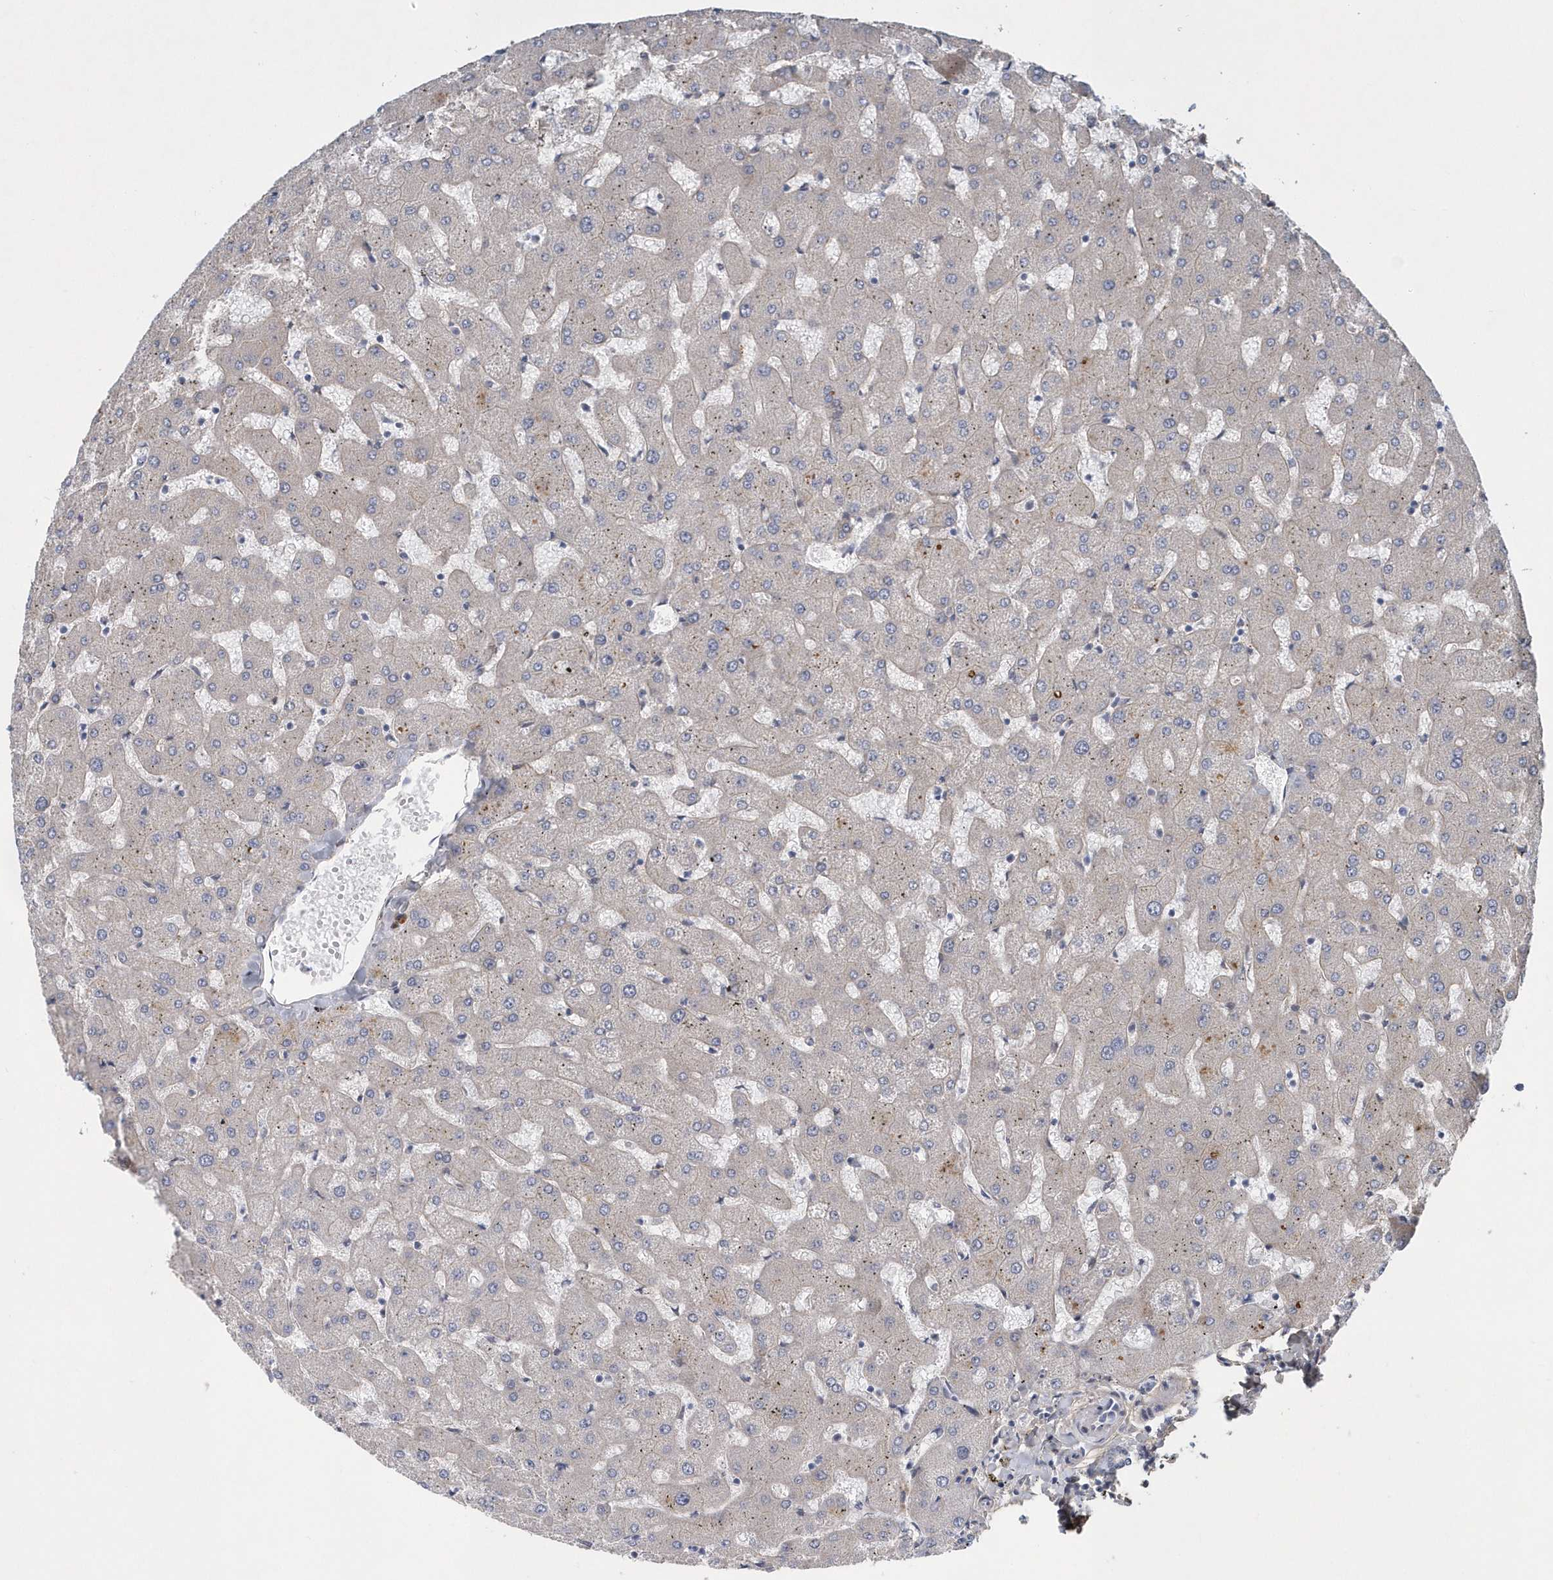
{"staining": {"intensity": "negative", "quantity": "none", "location": "none"}, "tissue": "liver", "cell_type": "Cholangiocytes", "image_type": "normal", "snomed": [{"axis": "morphology", "description": "Normal tissue, NOS"}, {"axis": "topography", "description": "Liver"}], "caption": "This is a micrograph of immunohistochemistry (IHC) staining of unremarkable liver, which shows no expression in cholangiocytes.", "gene": "FAM217A", "patient": {"sex": "female", "age": 63}}